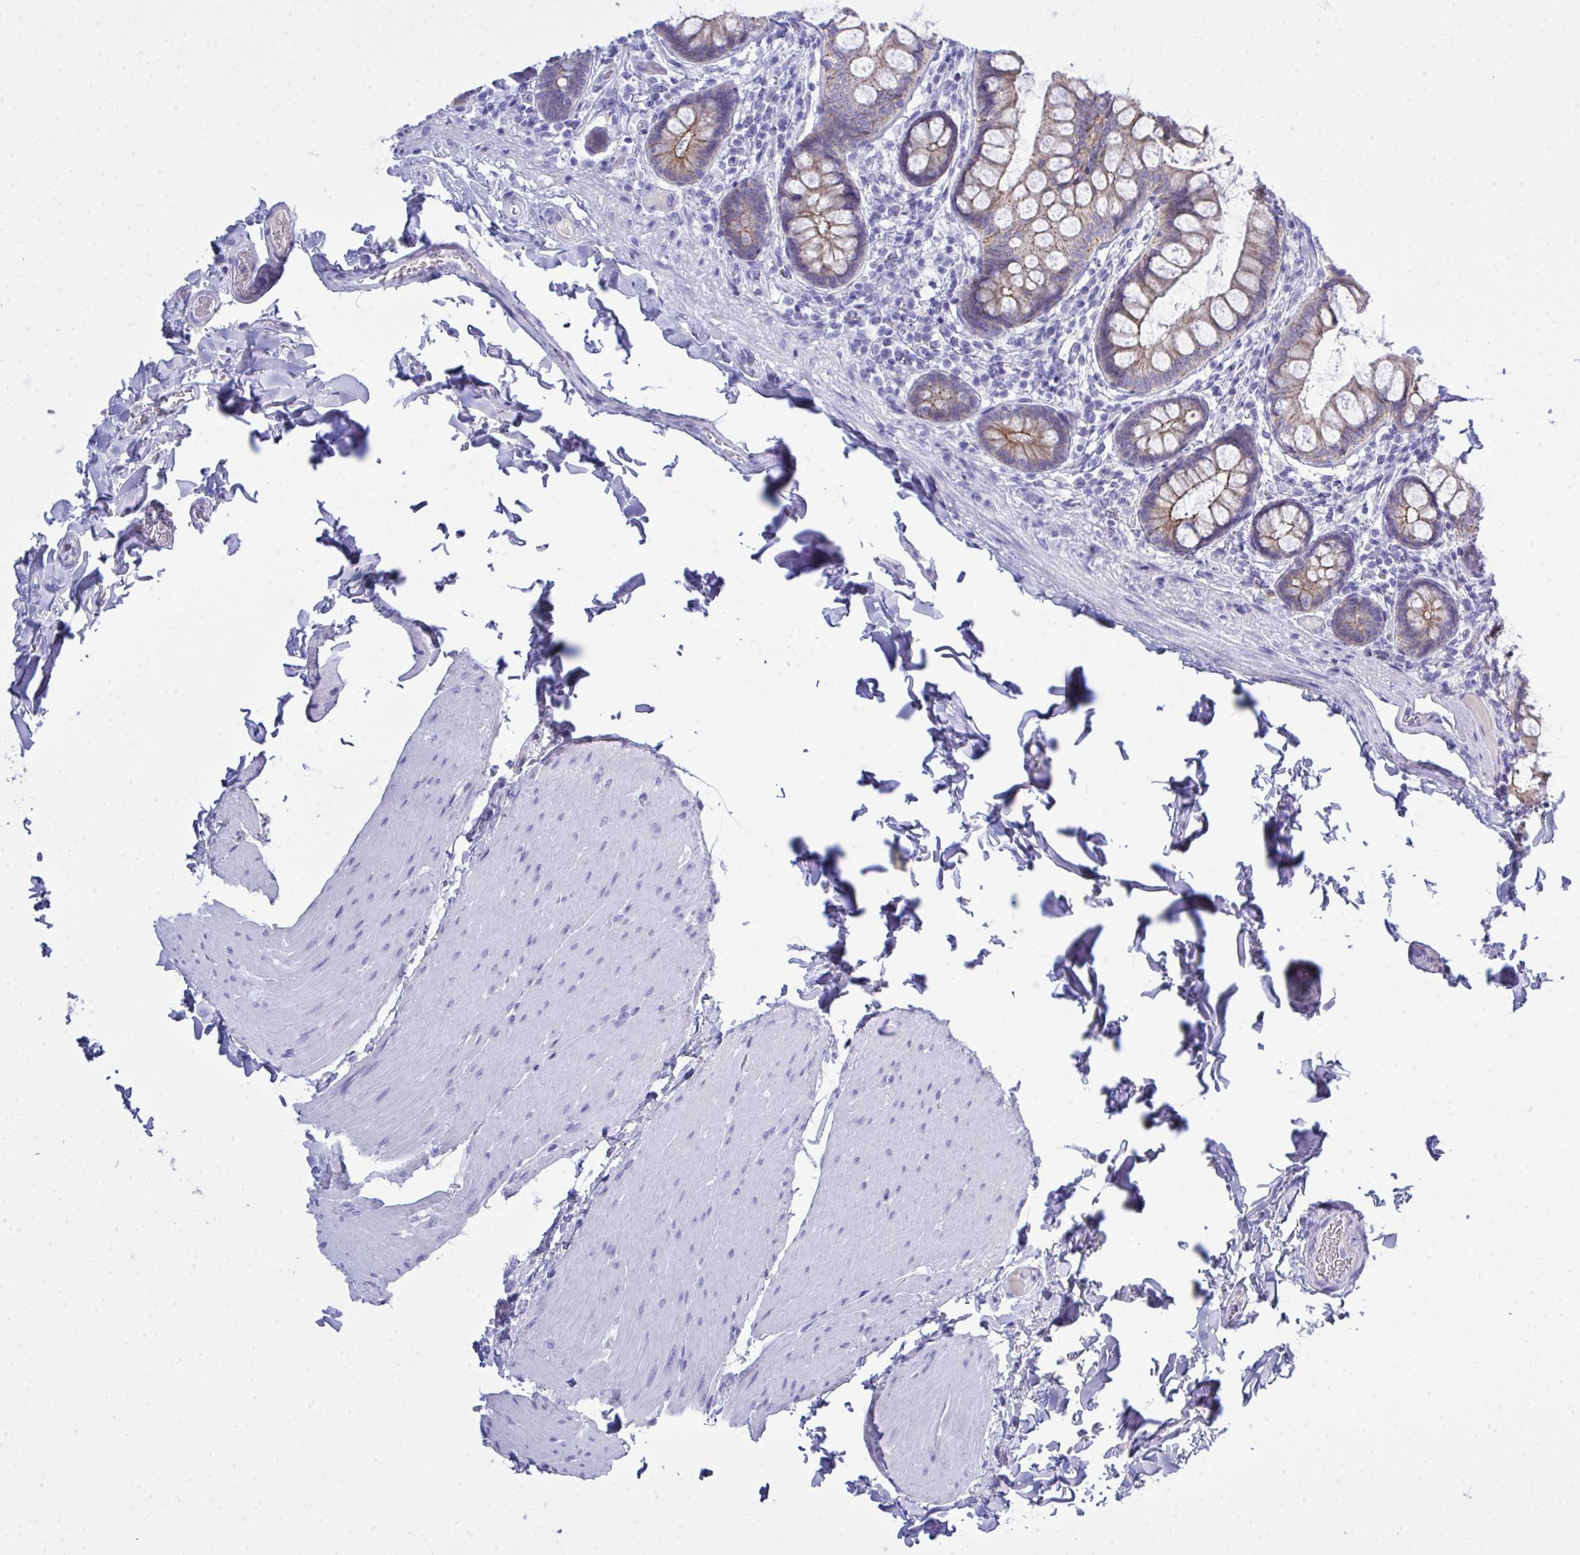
{"staining": {"intensity": "moderate", "quantity": "25%-75%", "location": "cytoplasmic/membranous"}, "tissue": "small intestine", "cell_type": "Glandular cells", "image_type": "normal", "snomed": [{"axis": "morphology", "description": "Normal tissue, NOS"}, {"axis": "topography", "description": "Small intestine"}], "caption": "Immunohistochemical staining of benign human small intestine shows moderate cytoplasmic/membranous protein expression in approximately 25%-75% of glandular cells.", "gene": "GLB1L2", "patient": {"sex": "male", "age": 70}}